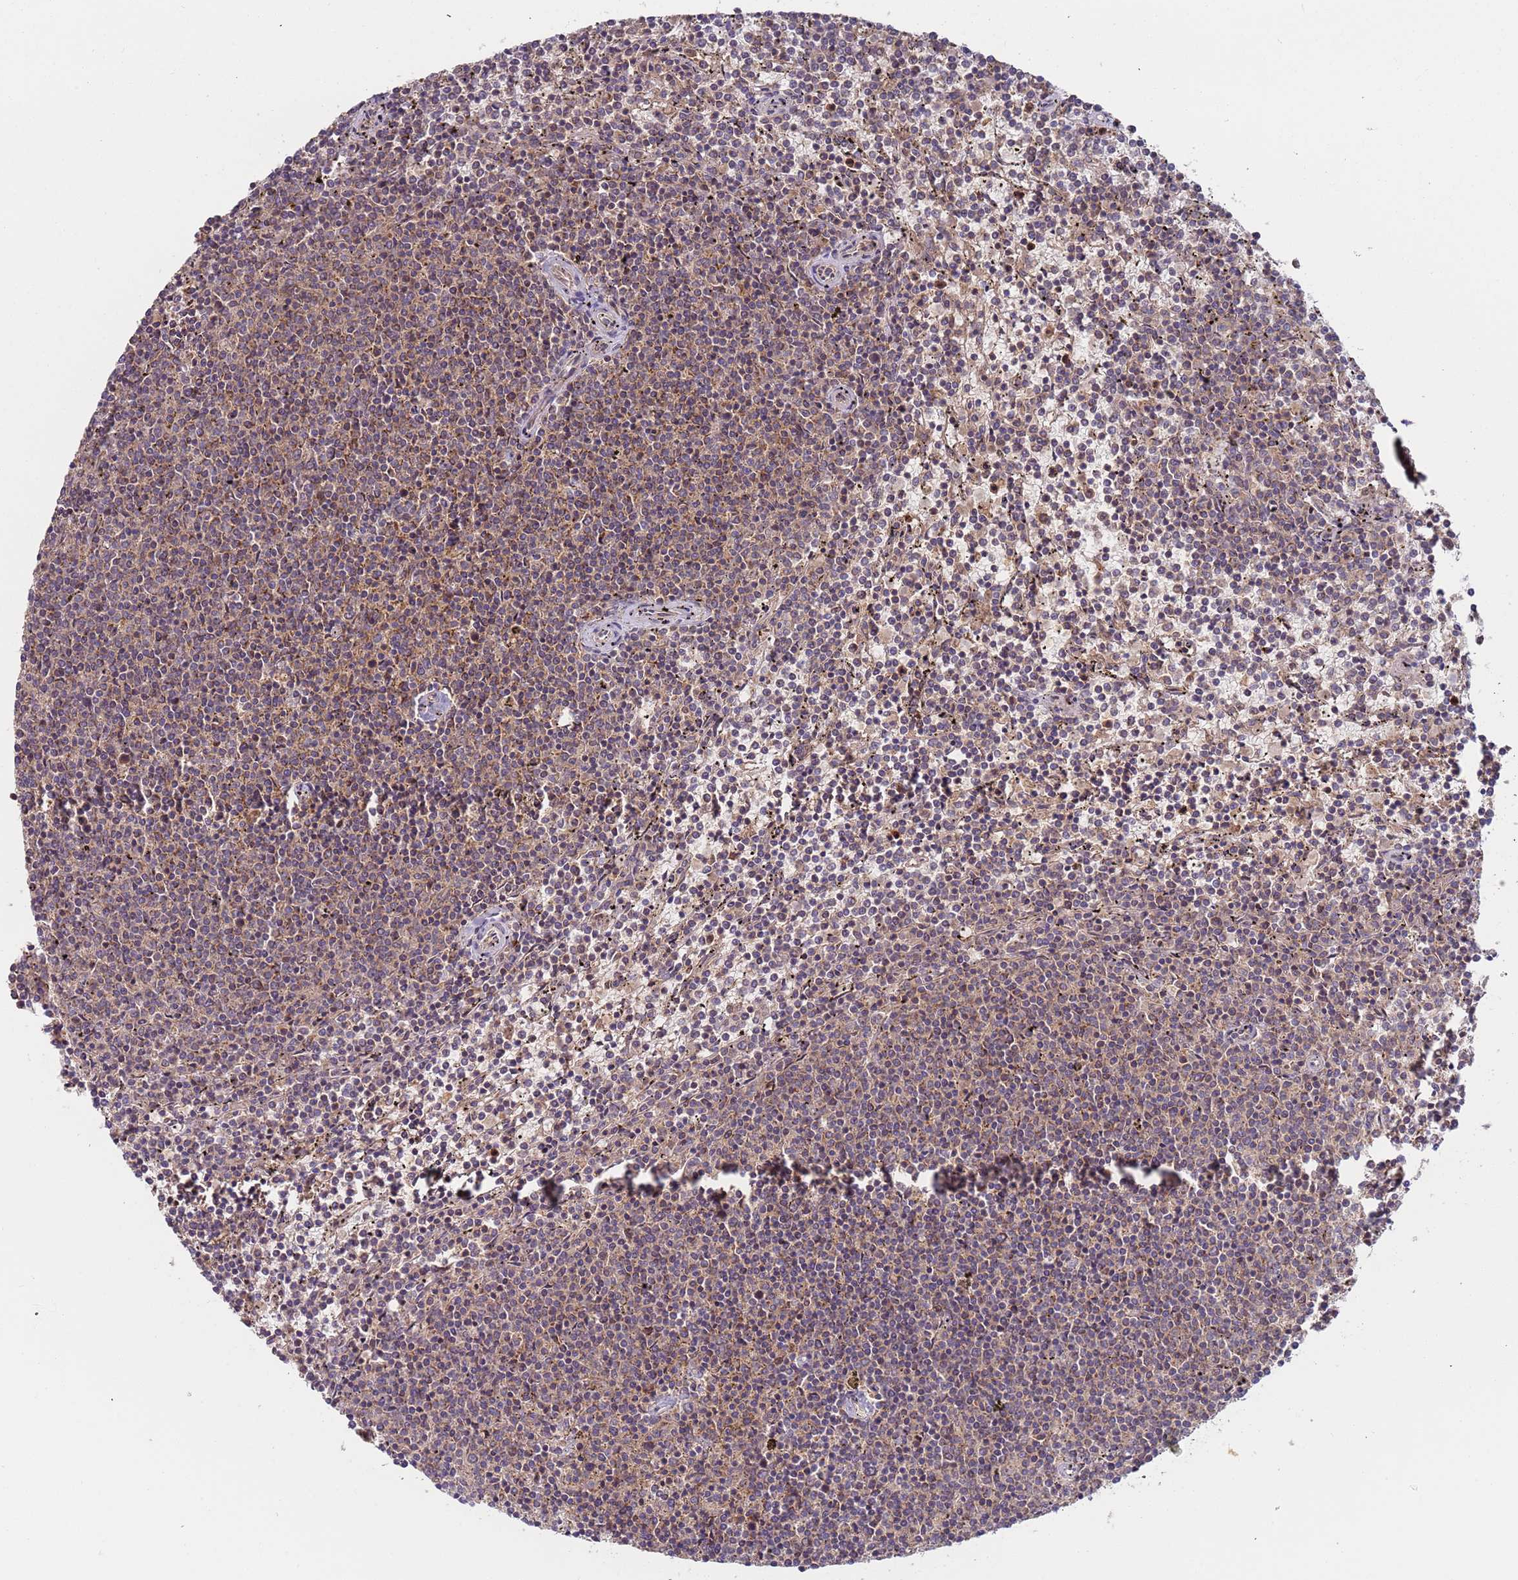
{"staining": {"intensity": "weak", "quantity": ">75%", "location": "cytoplasmic/membranous"}, "tissue": "lymphoma", "cell_type": "Tumor cells", "image_type": "cancer", "snomed": [{"axis": "morphology", "description": "Malignant lymphoma, non-Hodgkin's type, Low grade"}, {"axis": "topography", "description": "Spleen"}], "caption": "Protein analysis of low-grade malignant lymphoma, non-Hodgkin's type tissue displays weak cytoplasmic/membranous staining in about >75% of tumor cells. (IHC, brightfield microscopy, high magnification).", "gene": "OR5A2", "patient": {"sex": "female", "age": 50}}